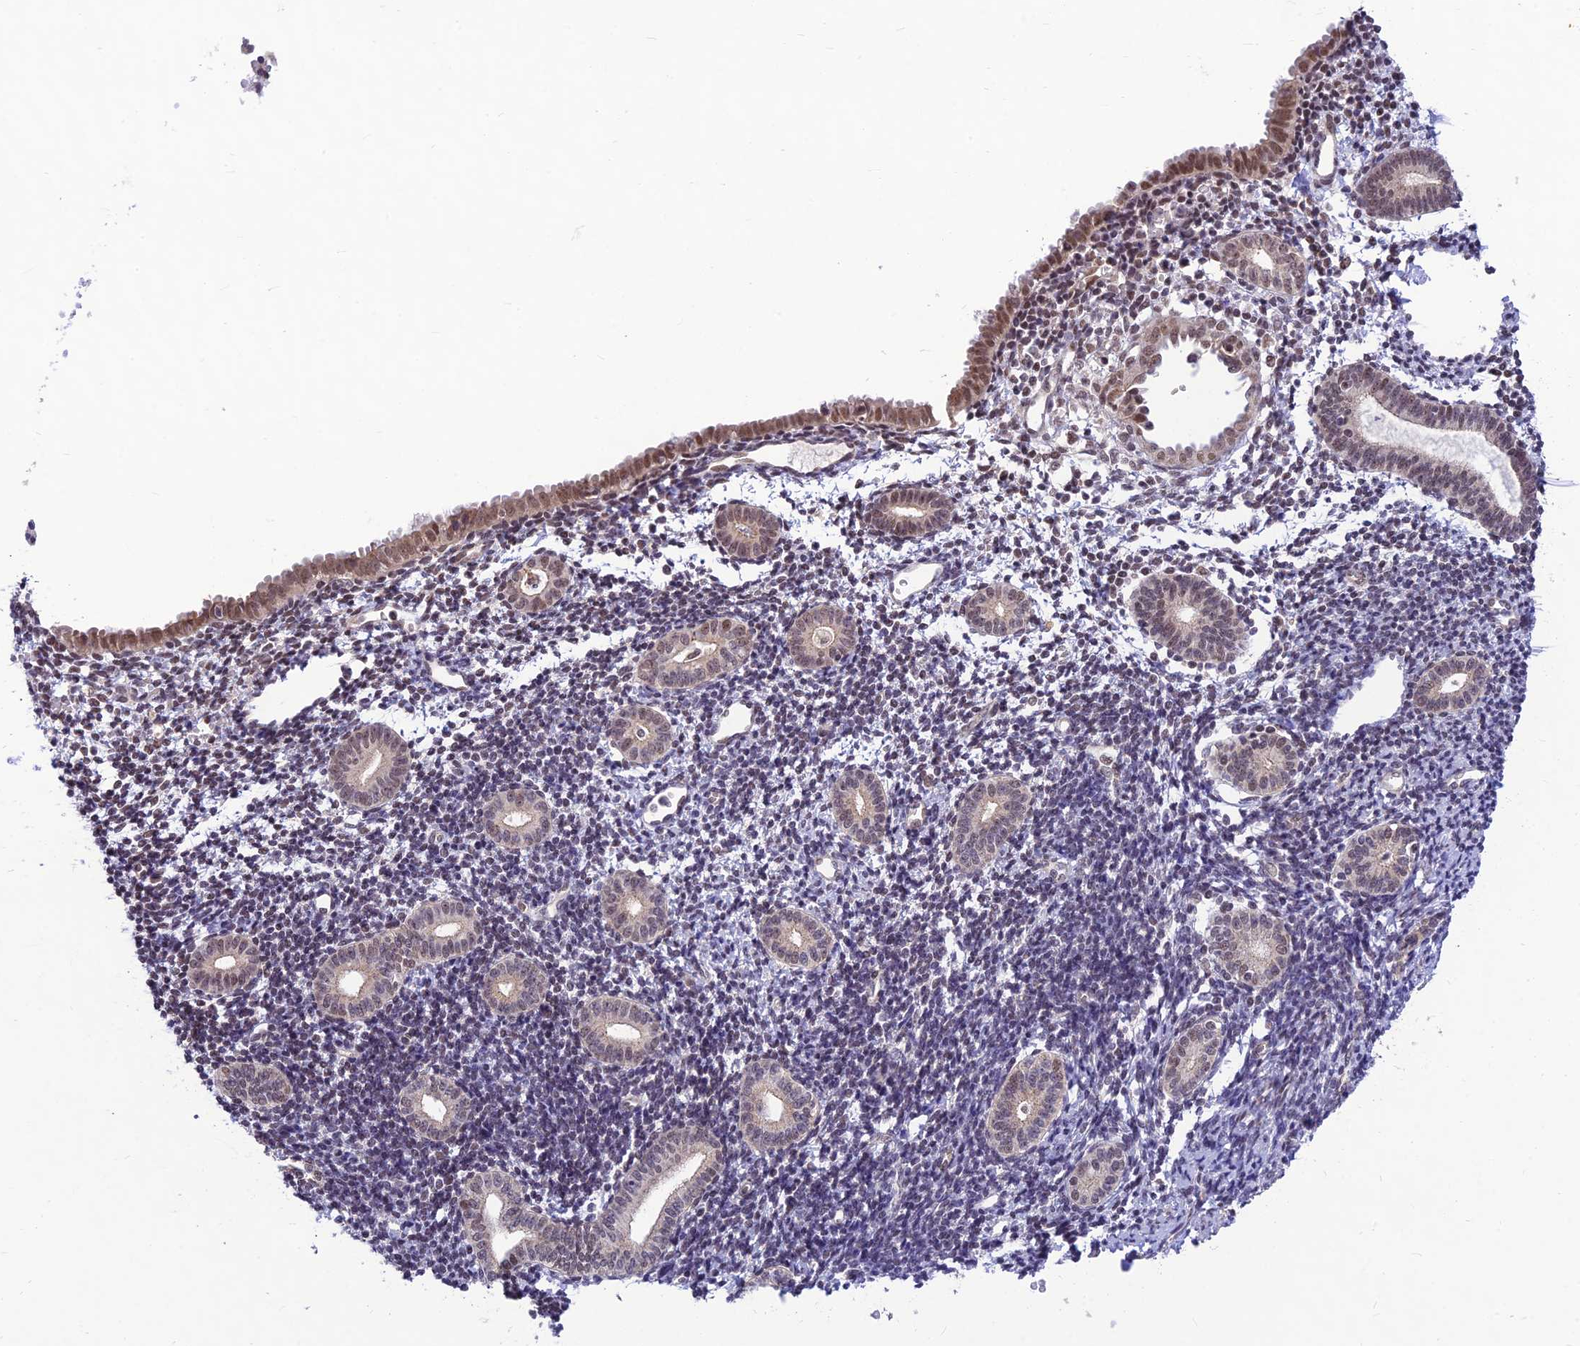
{"staining": {"intensity": "moderate", "quantity": "<25%", "location": "nuclear"}, "tissue": "endometrium", "cell_type": "Cells in endometrial stroma", "image_type": "normal", "snomed": [{"axis": "morphology", "description": "Normal tissue, NOS"}, {"axis": "topography", "description": "Endometrium"}], "caption": "Protein expression analysis of normal endometrium exhibits moderate nuclear staining in approximately <25% of cells in endometrial stroma. The protein of interest is stained brown, and the nuclei are stained in blue (DAB IHC with brightfield microscopy, high magnification).", "gene": "MICOS13", "patient": {"sex": "female", "age": 56}}